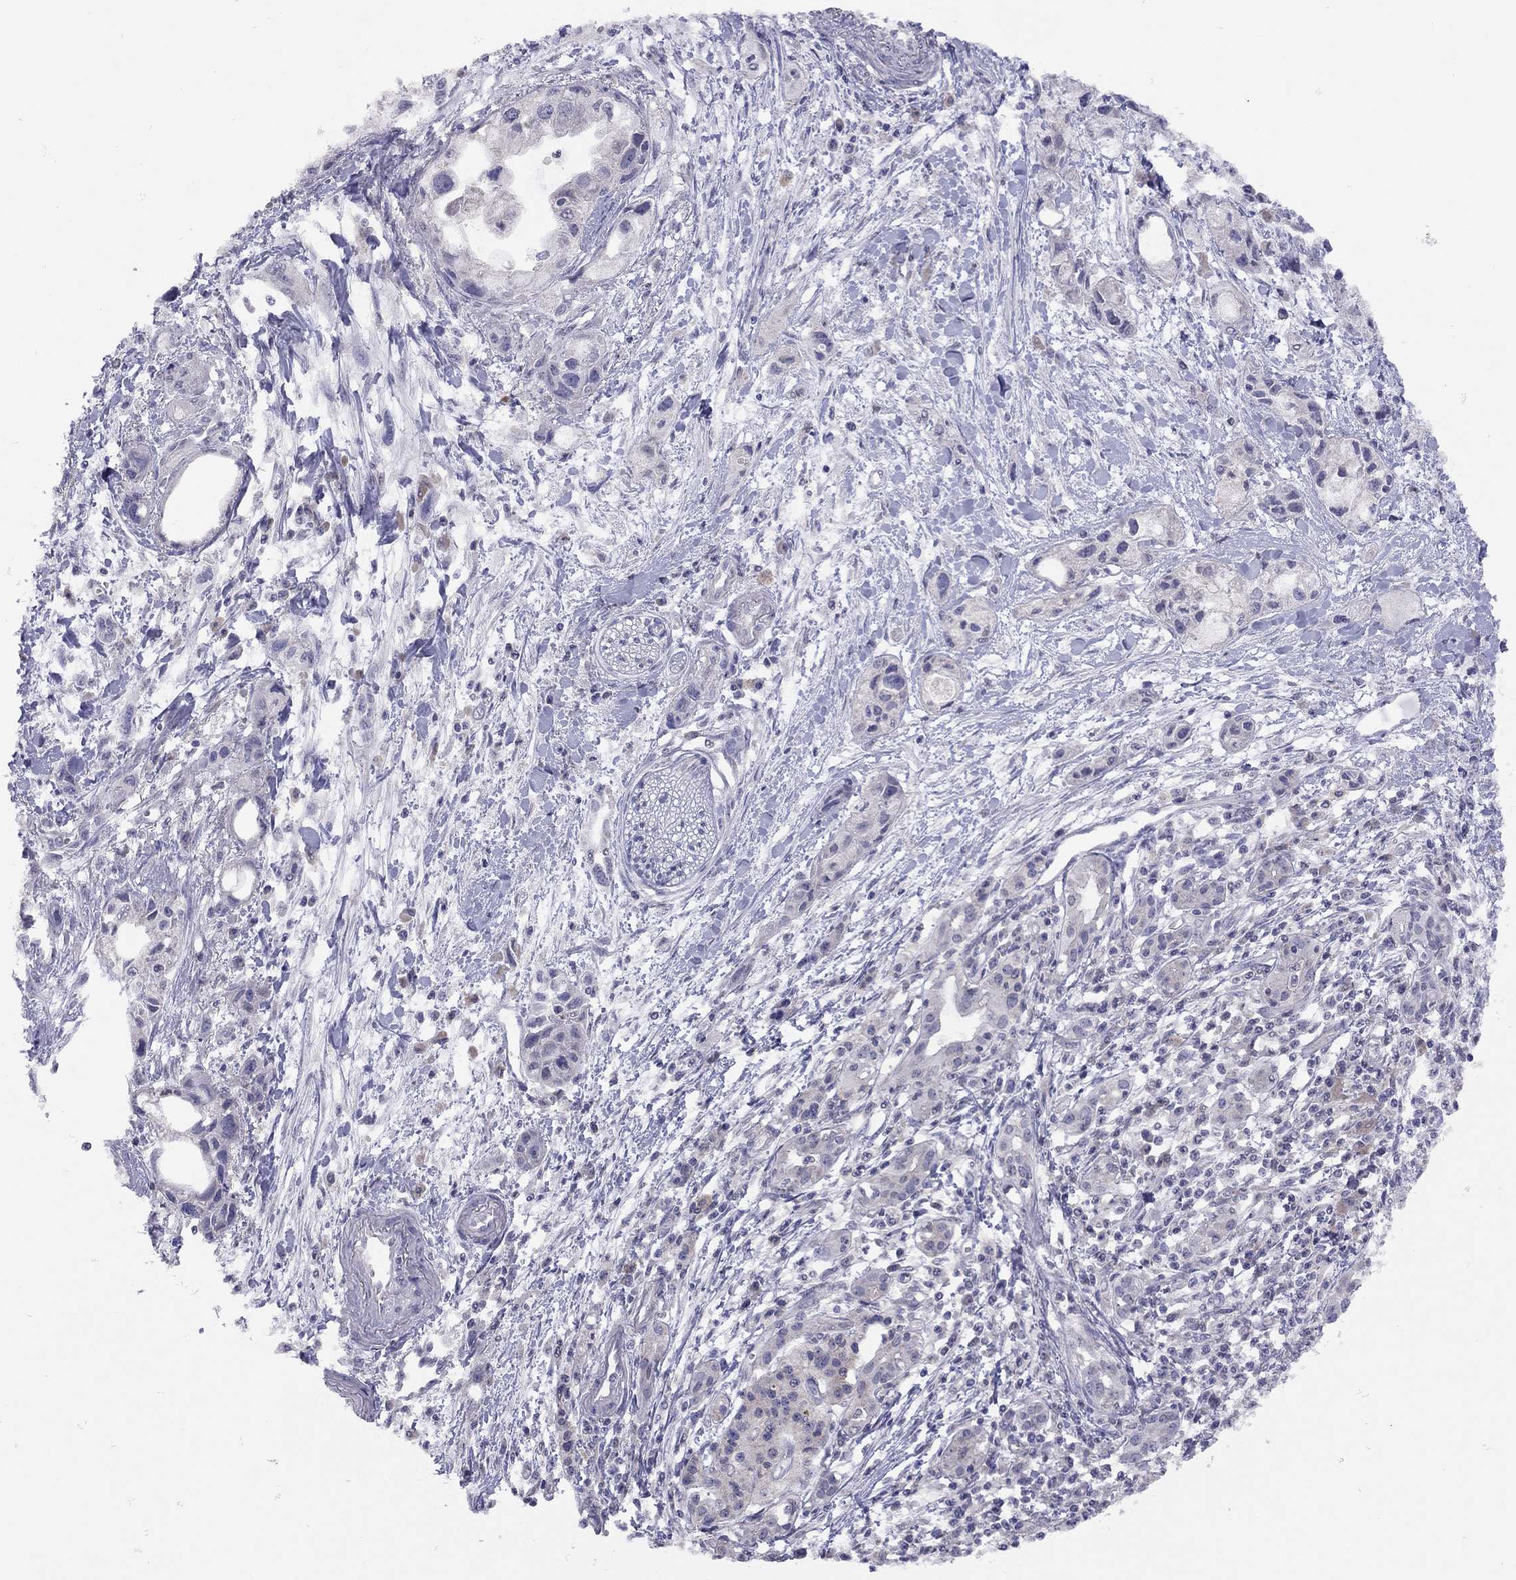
{"staining": {"intensity": "negative", "quantity": "none", "location": "none"}, "tissue": "pancreatic cancer", "cell_type": "Tumor cells", "image_type": "cancer", "snomed": [{"axis": "morphology", "description": "Adenocarcinoma, NOS"}, {"axis": "topography", "description": "Pancreas"}], "caption": "Immunohistochemical staining of pancreatic adenocarcinoma displays no significant positivity in tumor cells.", "gene": "RTP5", "patient": {"sex": "female", "age": 61}}